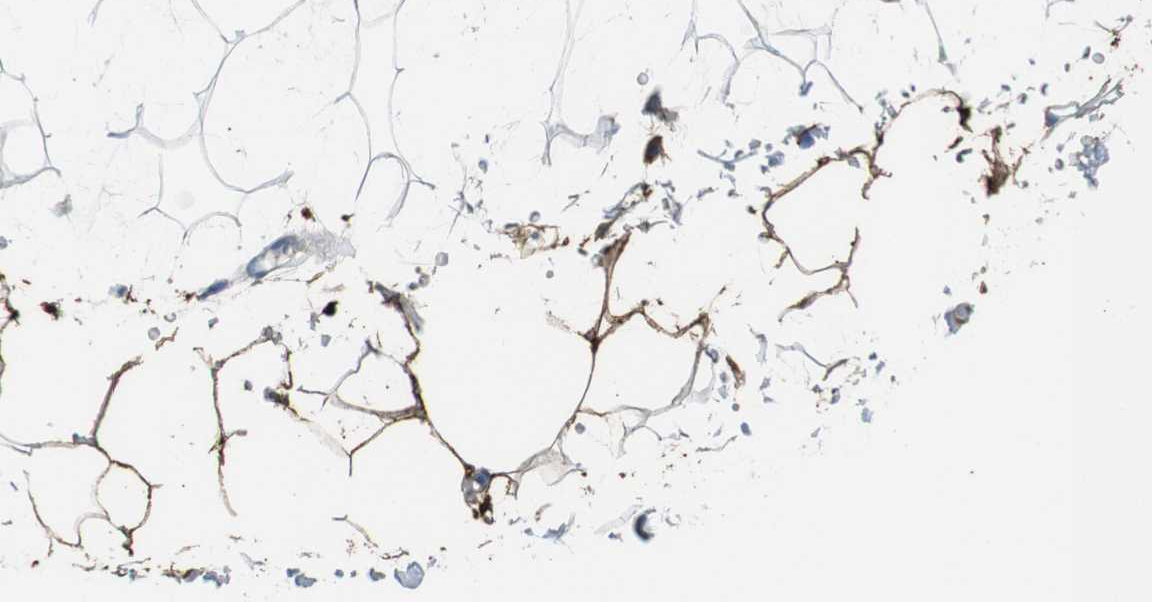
{"staining": {"intensity": "negative", "quantity": "none", "location": "none"}, "tissue": "adipose tissue", "cell_type": "Adipocytes", "image_type": "normal", "snomed": [{"axis": "morphology", "description": "Normal tissue, NOS"}, {"axis": "topography", "description": "Soft tissue"}], "caption": "Immunohistochemical staining of normal human adipose tissue displays no significant expression in adipocytes.", "gene": "APCS", "patient": {"sex": "male", "age": 72}}